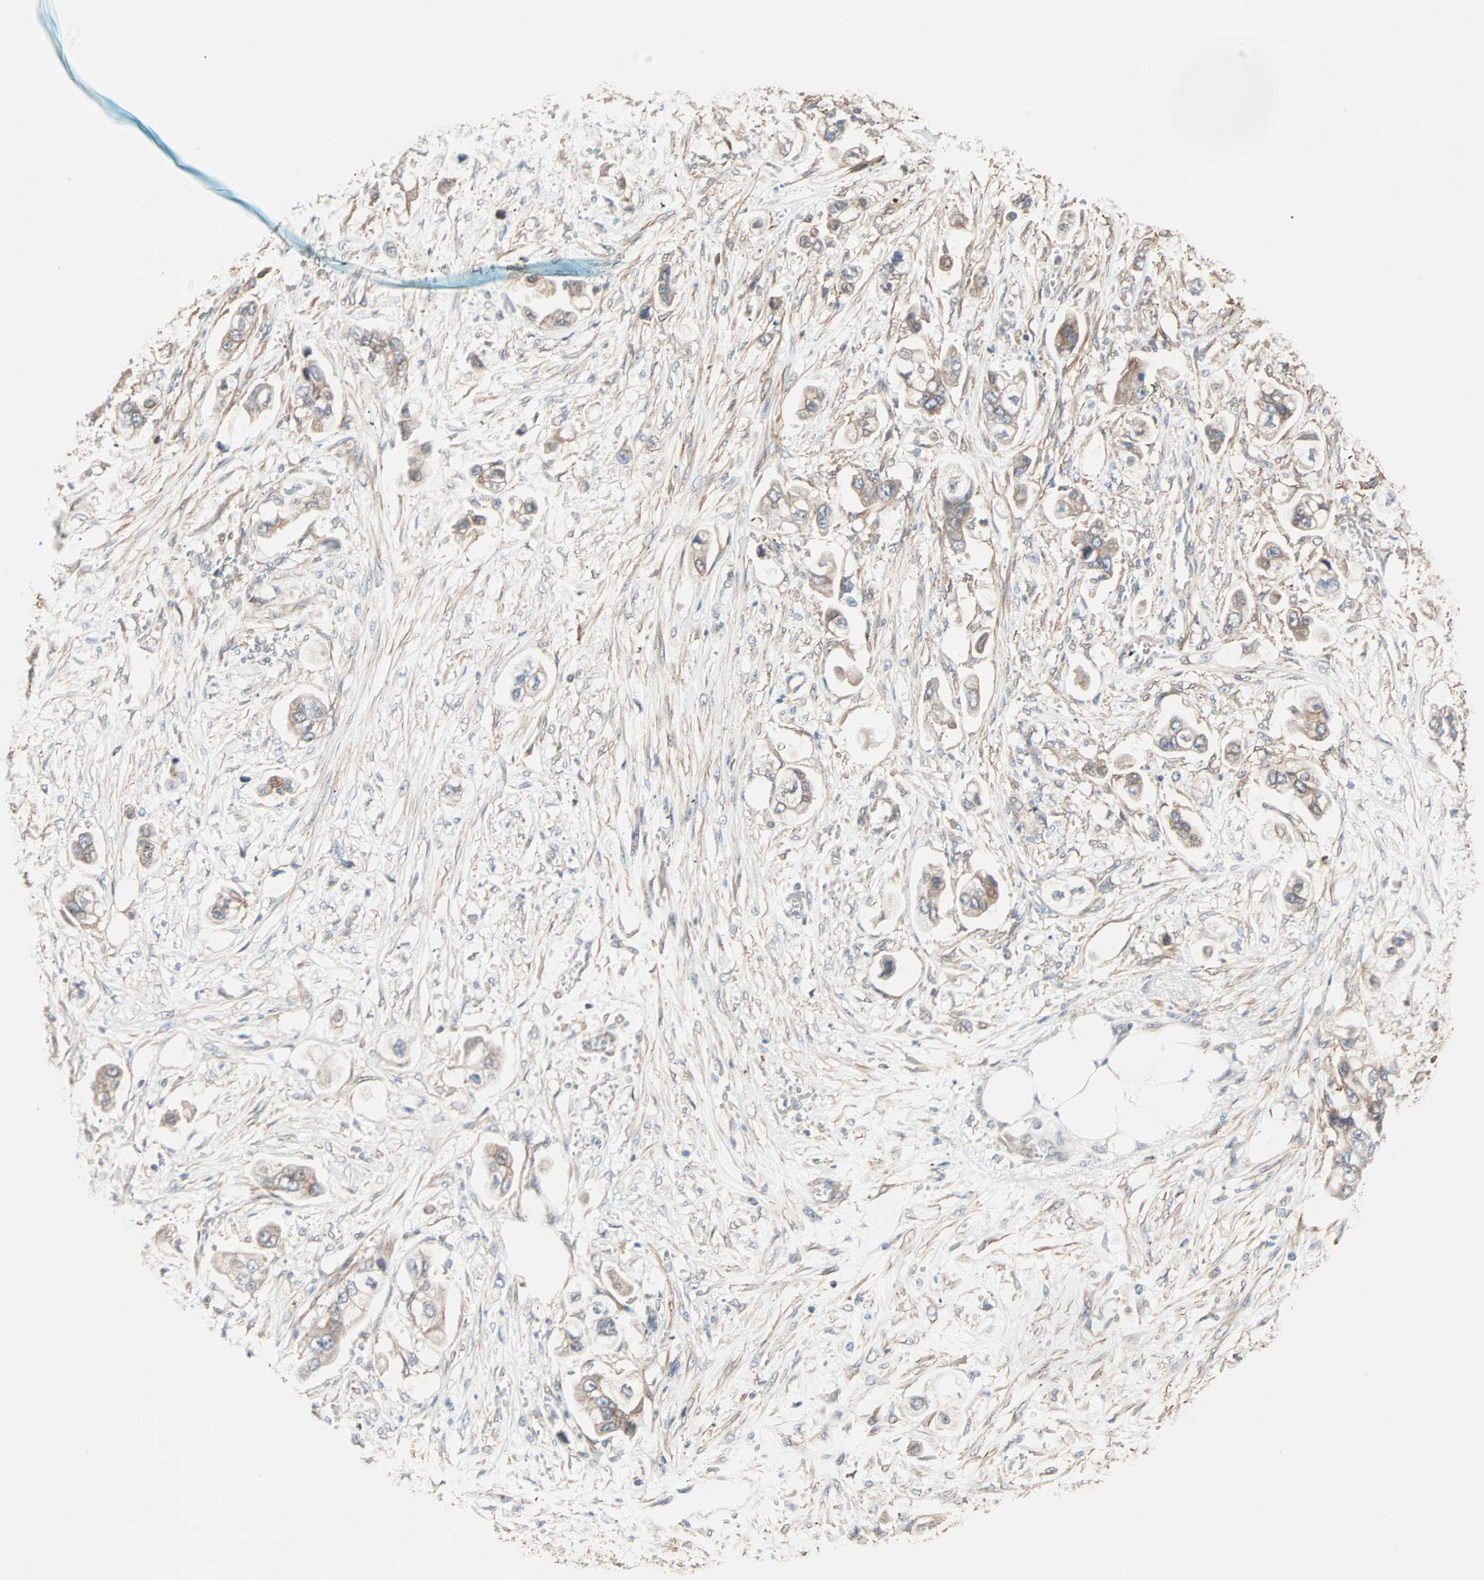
{"staining": {"intensity": "weak", "quantity": ">75%", "location": "cytoplasmic/membranous"}, "tissue": "stomach cancer", "cell_type": "Tumor cells", "image_type": "cancer", "snomed": [{"axis": "morphology", "description": "Adenocarcinoma, NOS"}, {"axis": "topography", "description": "Stomach"}], "caption": "An image of human stomach cancer (adenocarcinoma) stained for a protein demonstrates weak cytoplasmic/membranous brown staining in tumor cells.", "gene": "ALG5", "patient": {"sex": "male", "age": 62}}